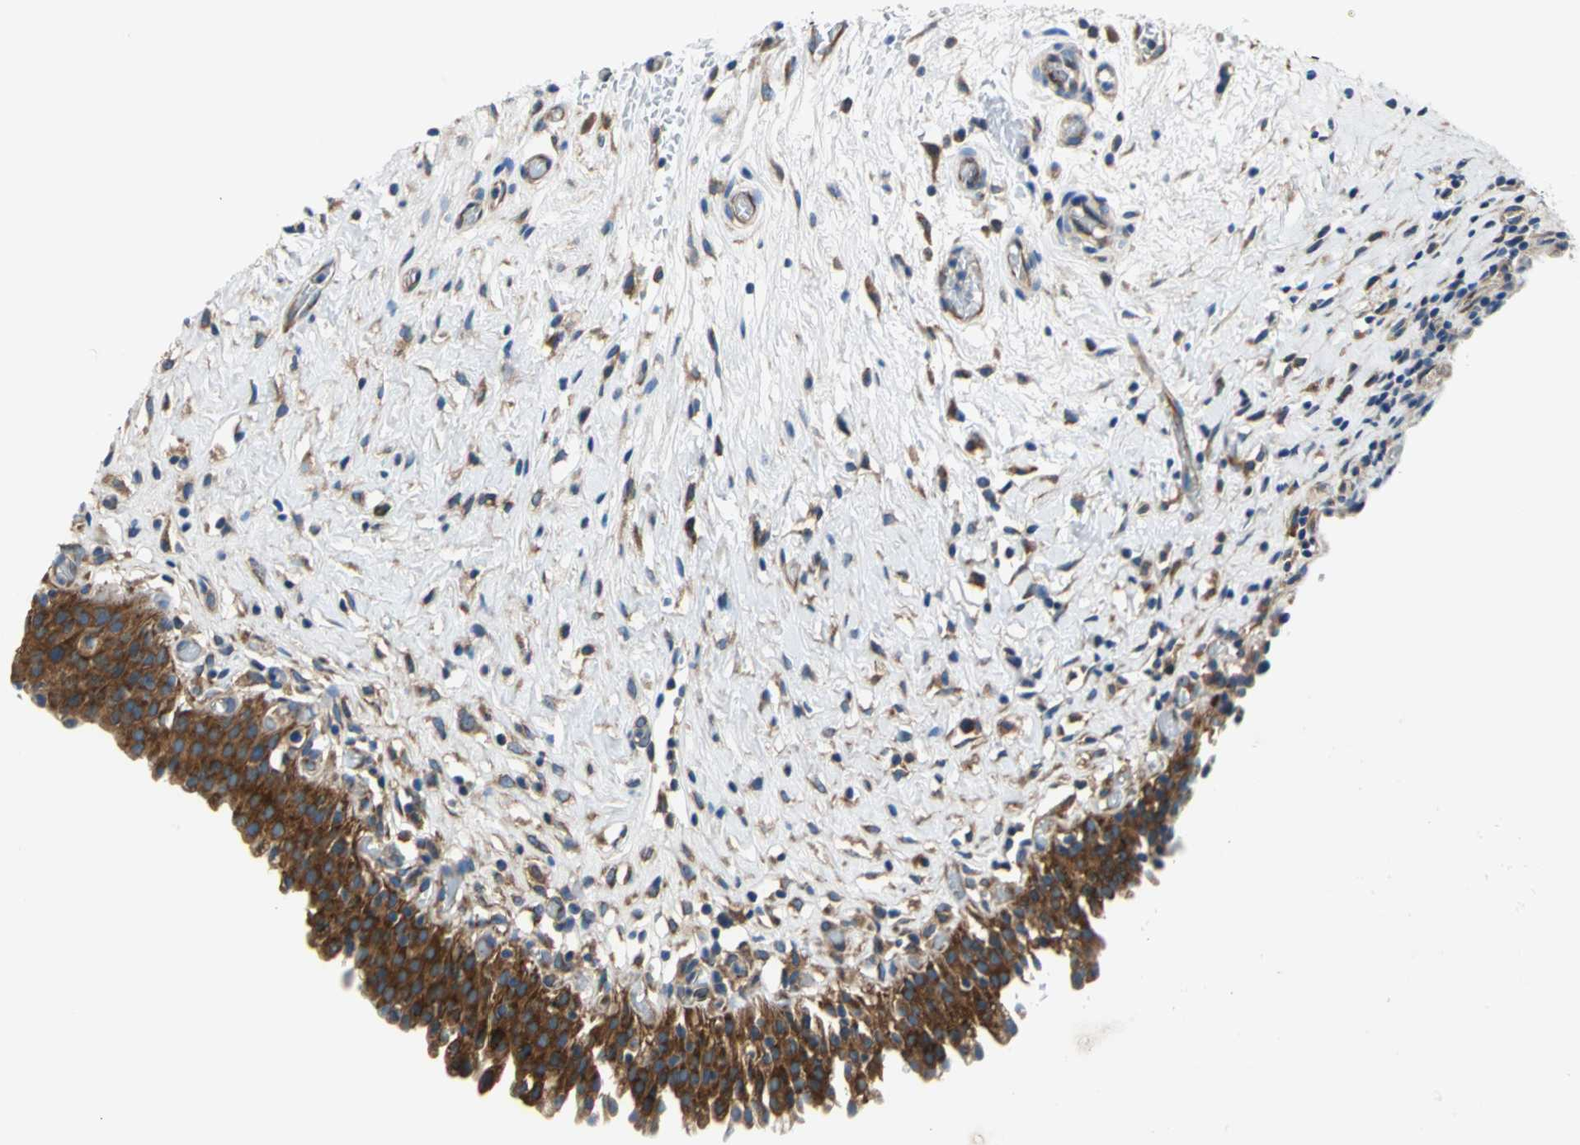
{"staining": {"intensity": "strong", "quantity": ">75%", "location": "cytoplasmic/membranous"}, "tissue": "urinary bladder", "cell_type": "Urothelial cells", "image_type": "normal", "snomed": [{"axis": "morphology", "description": "Normal tissue, NOS"}, {"axis": "topography", "description": "Urinary bladder"}], "caption": "A high amount of strong cytoplasmic/membranous staining is identified in approximately >75% of urothelial cells in unremarkable urinary bladder.", "gene": "TRIM25", "patient": {"sex": "male", "age": 51}}